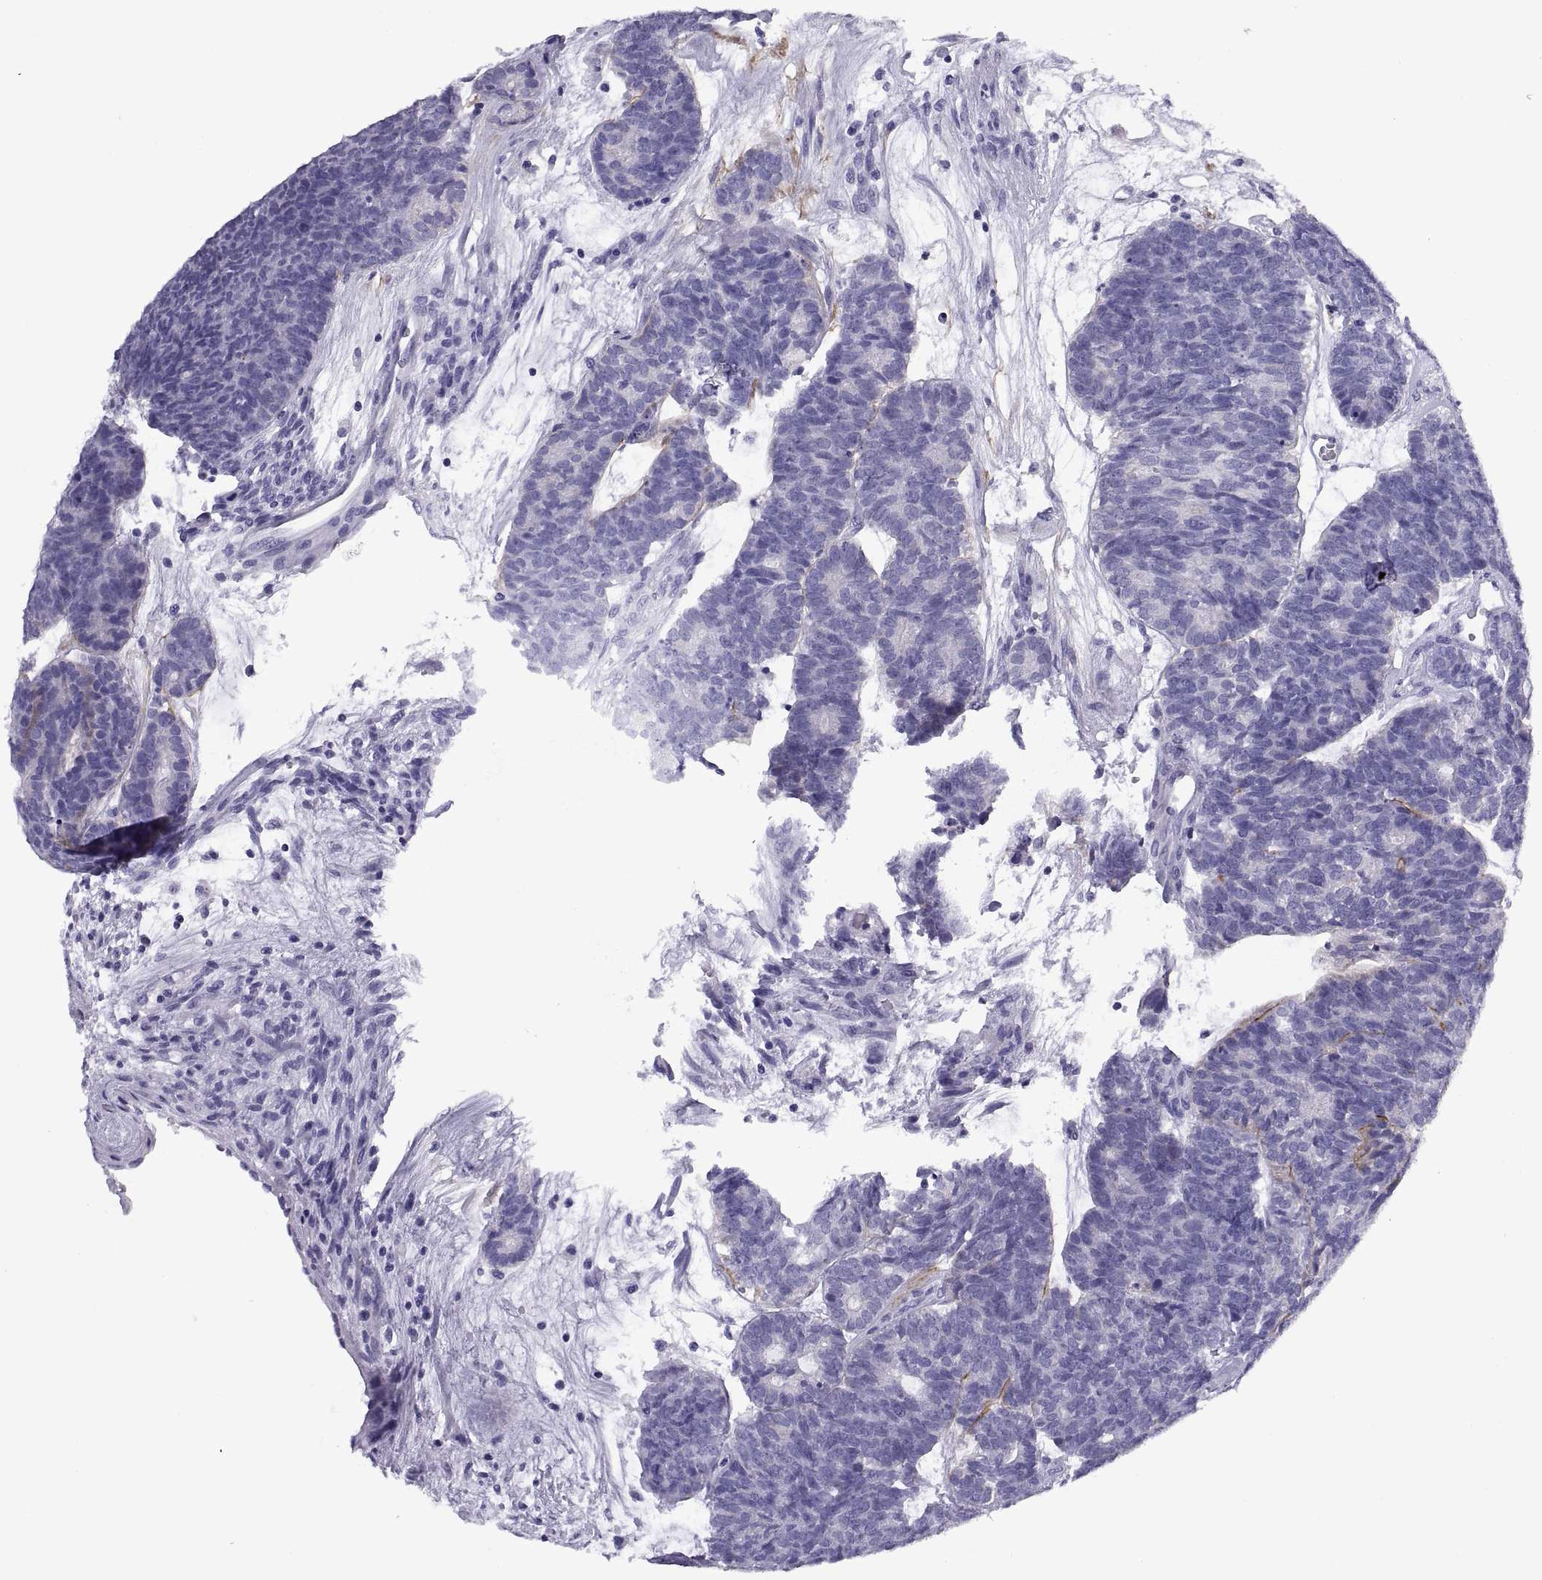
{"staining": {"intensity": "negative", "quantity": "none", "location": "none"}, "tissue": "head and neck cancer", "cell_type": "Tumor cells", "image_type": "cancer", "snomed": [{"axis": "morphology", "description": "Adenocarcinoma, NOS"}, {"axis": "topography", "description": "Head-Neck"}], "caption": "Immunohistochemistry image of head and neck adenocarcinoma stained for a protein (brown), which shows no expression in tumor cells. (Brightfield microscopy of DAB immunohistochemistry (IHC) at high magnification).", "gene": "RGS20", "patient": {"sex": "female", "age": 81}}